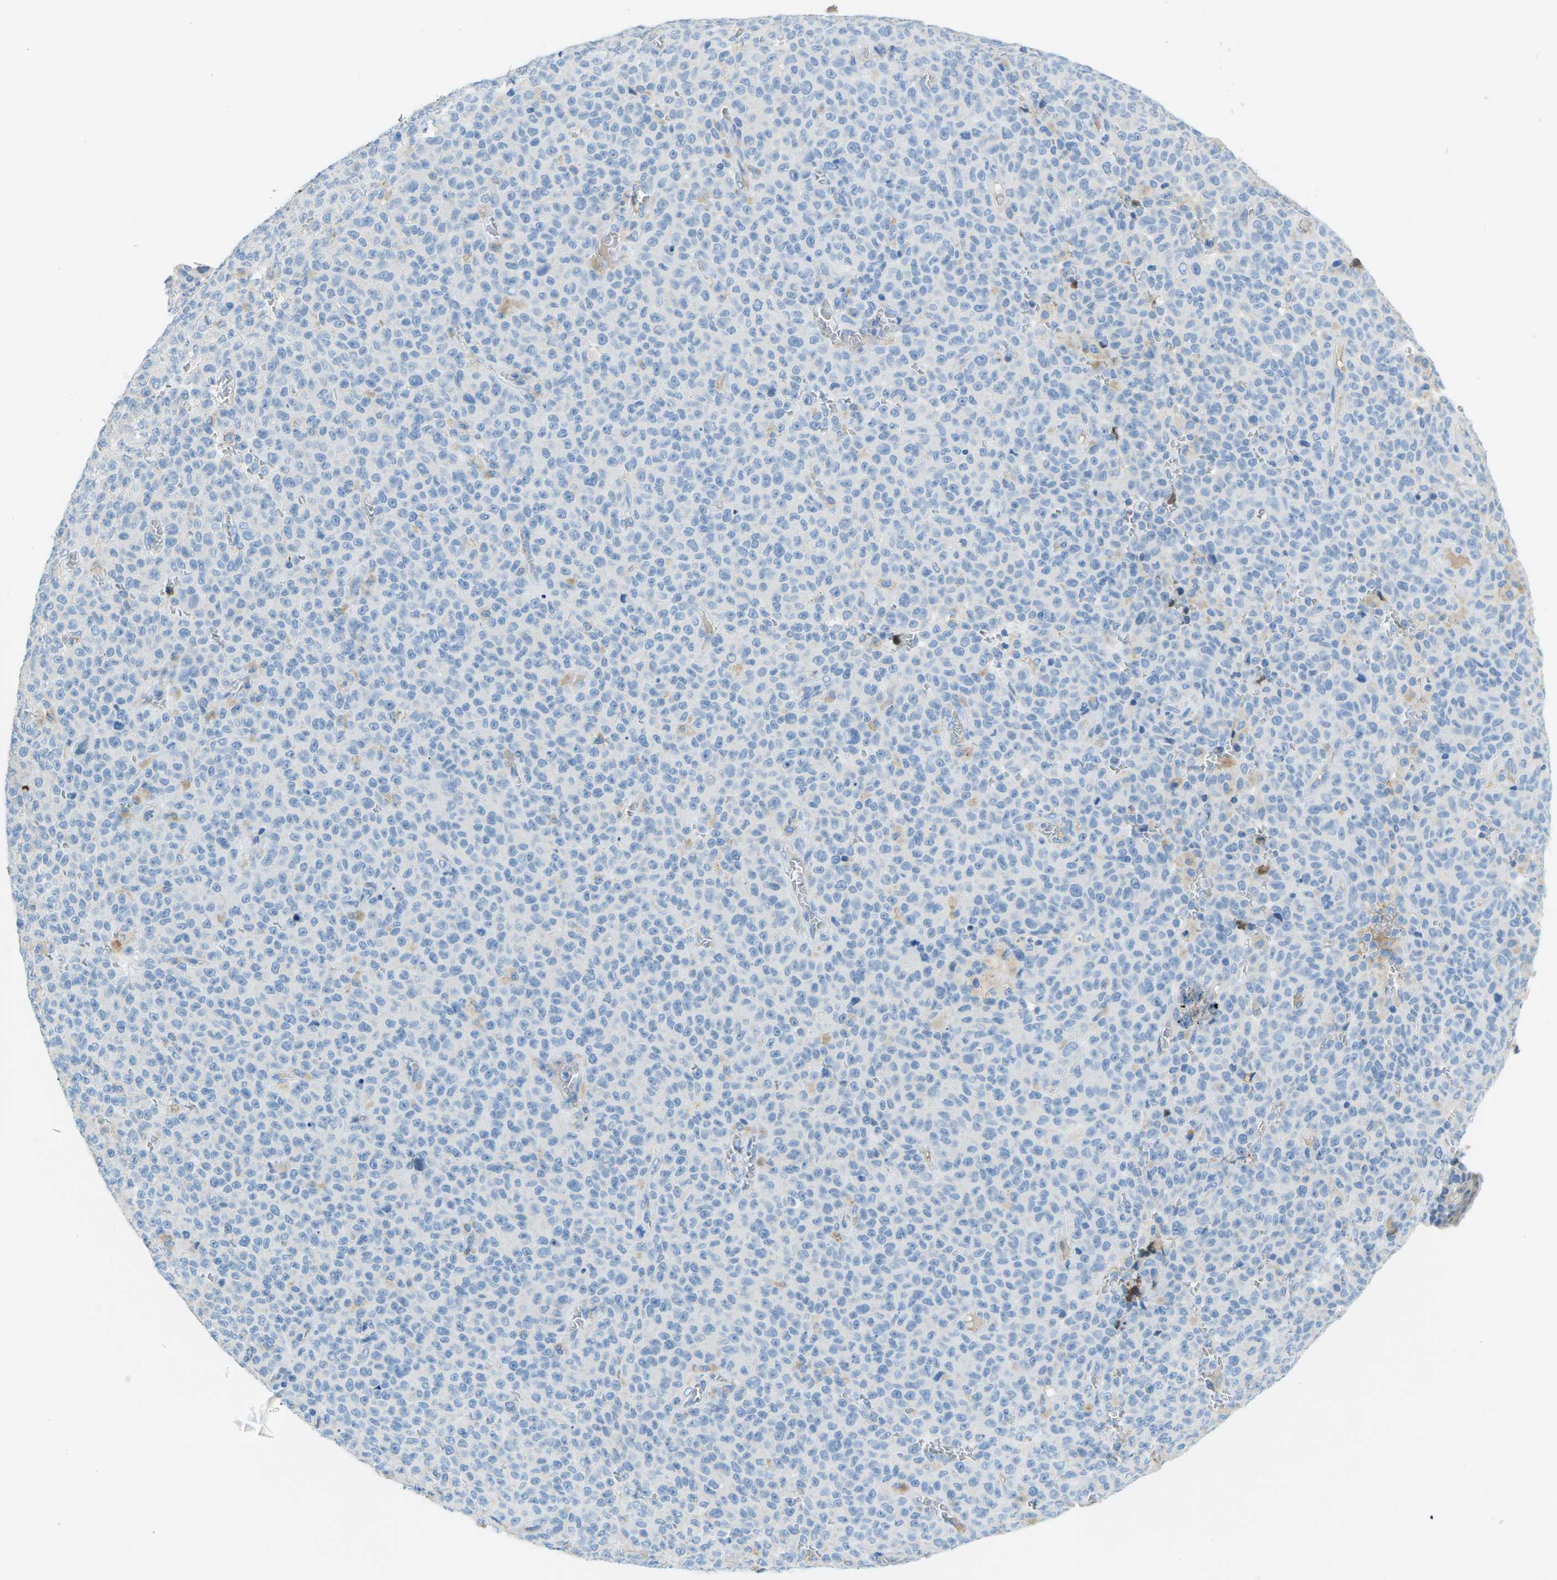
{"staining": {"intensity": "negative", "quantity": "none", "location": "none"}, "tissue": "melanoma", "cell_type": "Tumor cells", "image_type": "cancer", "snomed": [{"axis": "morphology", "description": "Malignant melanoma, NOS"}, {"axis": "topography", "description": "Skin"}], "caption": "There is no significant positivity in tumor cells of malignant melanoma.", "gene": "CFI", "patient": {"sex": "female", "age": 82}}